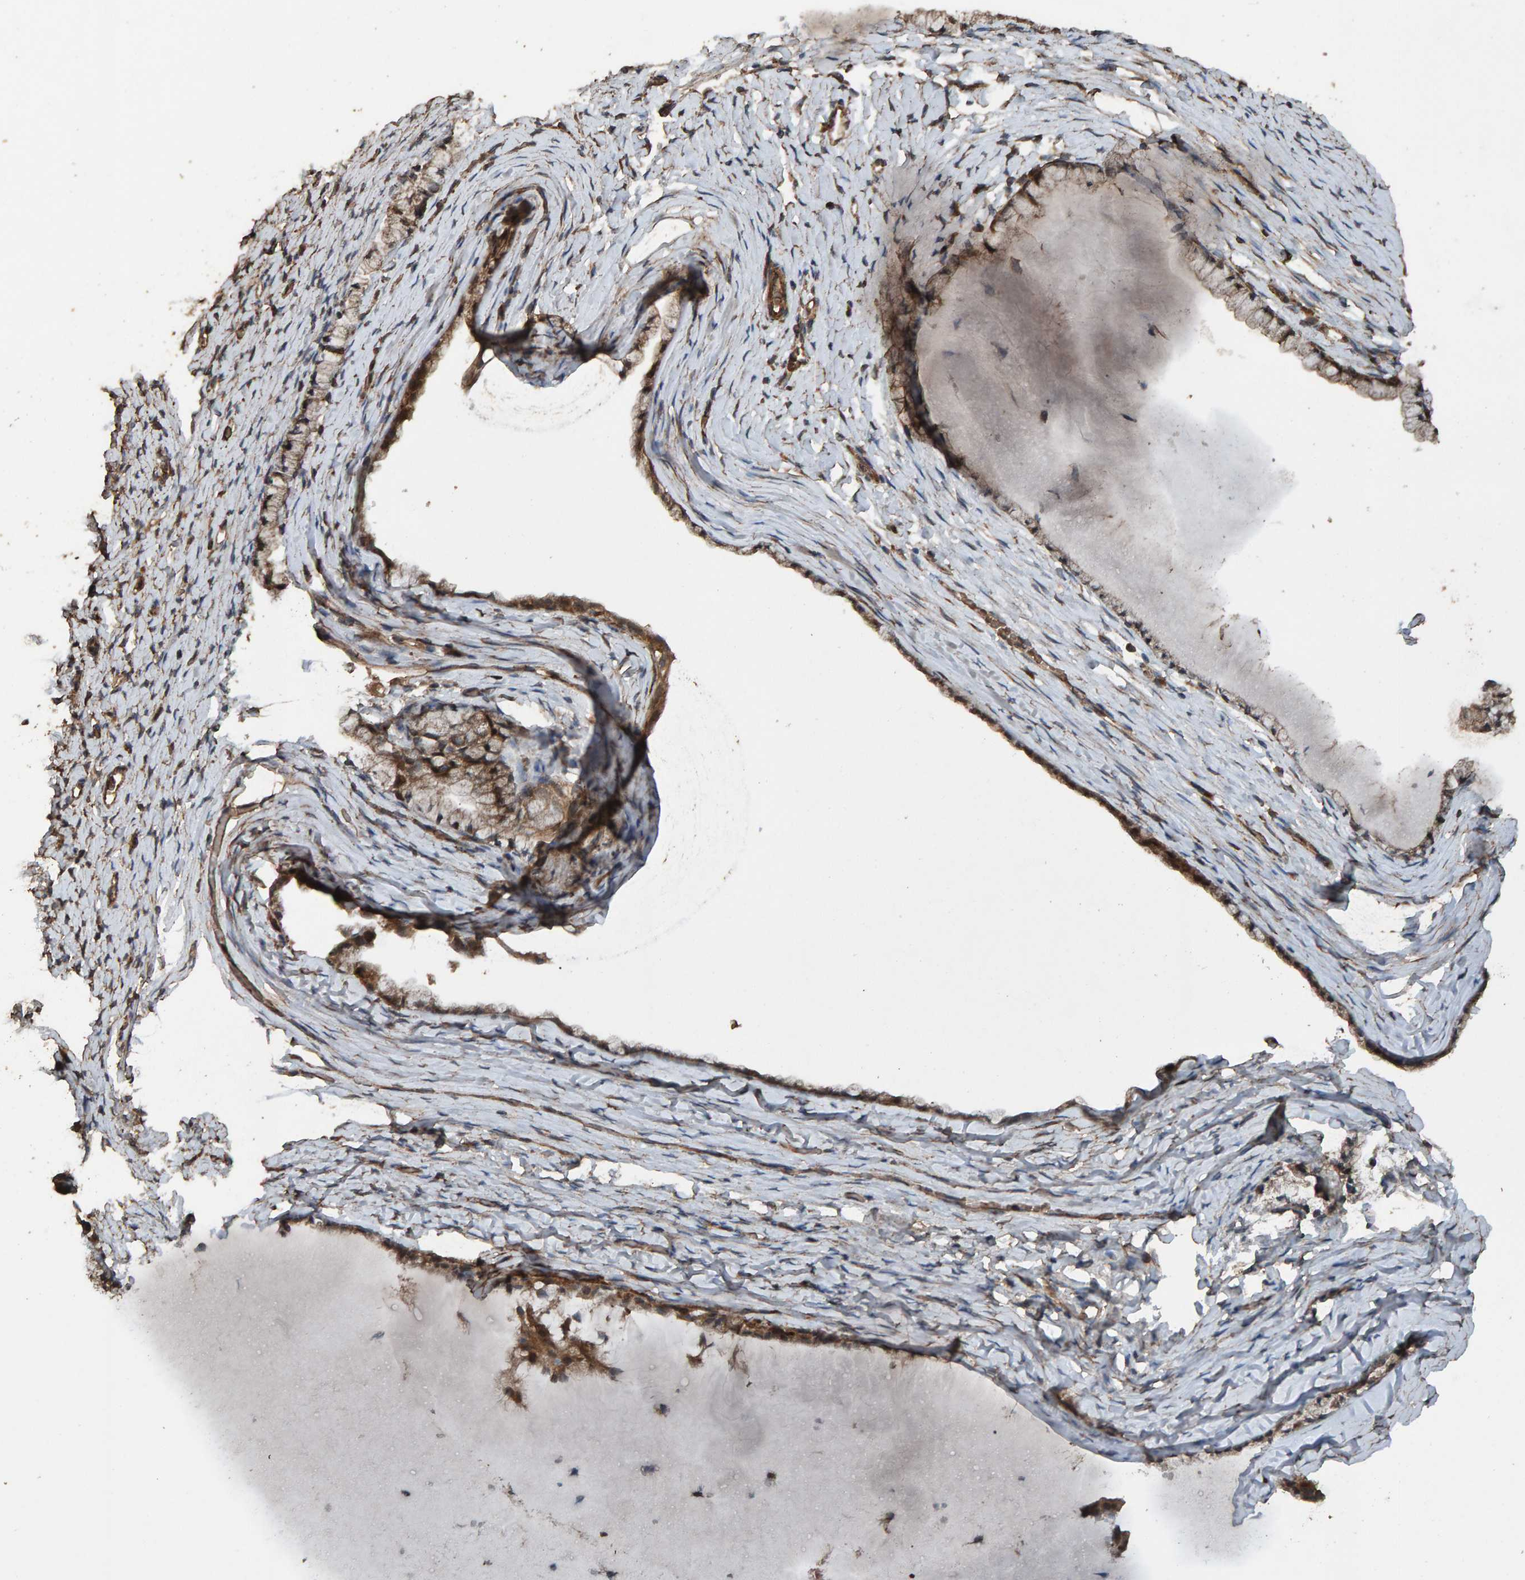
{"staining": {"intensity": "moderate", "quantity": "25%-75%", "location": "cytoplasmic/membranous"}, "tissue": "cervix", "cell_type": "Glandular cells", "image_type": "normal", "snomed": [{"axis": "morphology", "description": "Normal tissue, NOS"}, {"axis": "topography", "description": "Cervix"}], "caption": "IHC (DAB) staining of normal human cervix demonstrates moderate cytoplasmic/membranous protein staining in approximately 25%-75% of glandular cells.", "gene": "DUS1L", "patient": {"sex": "female", "age": 72}}